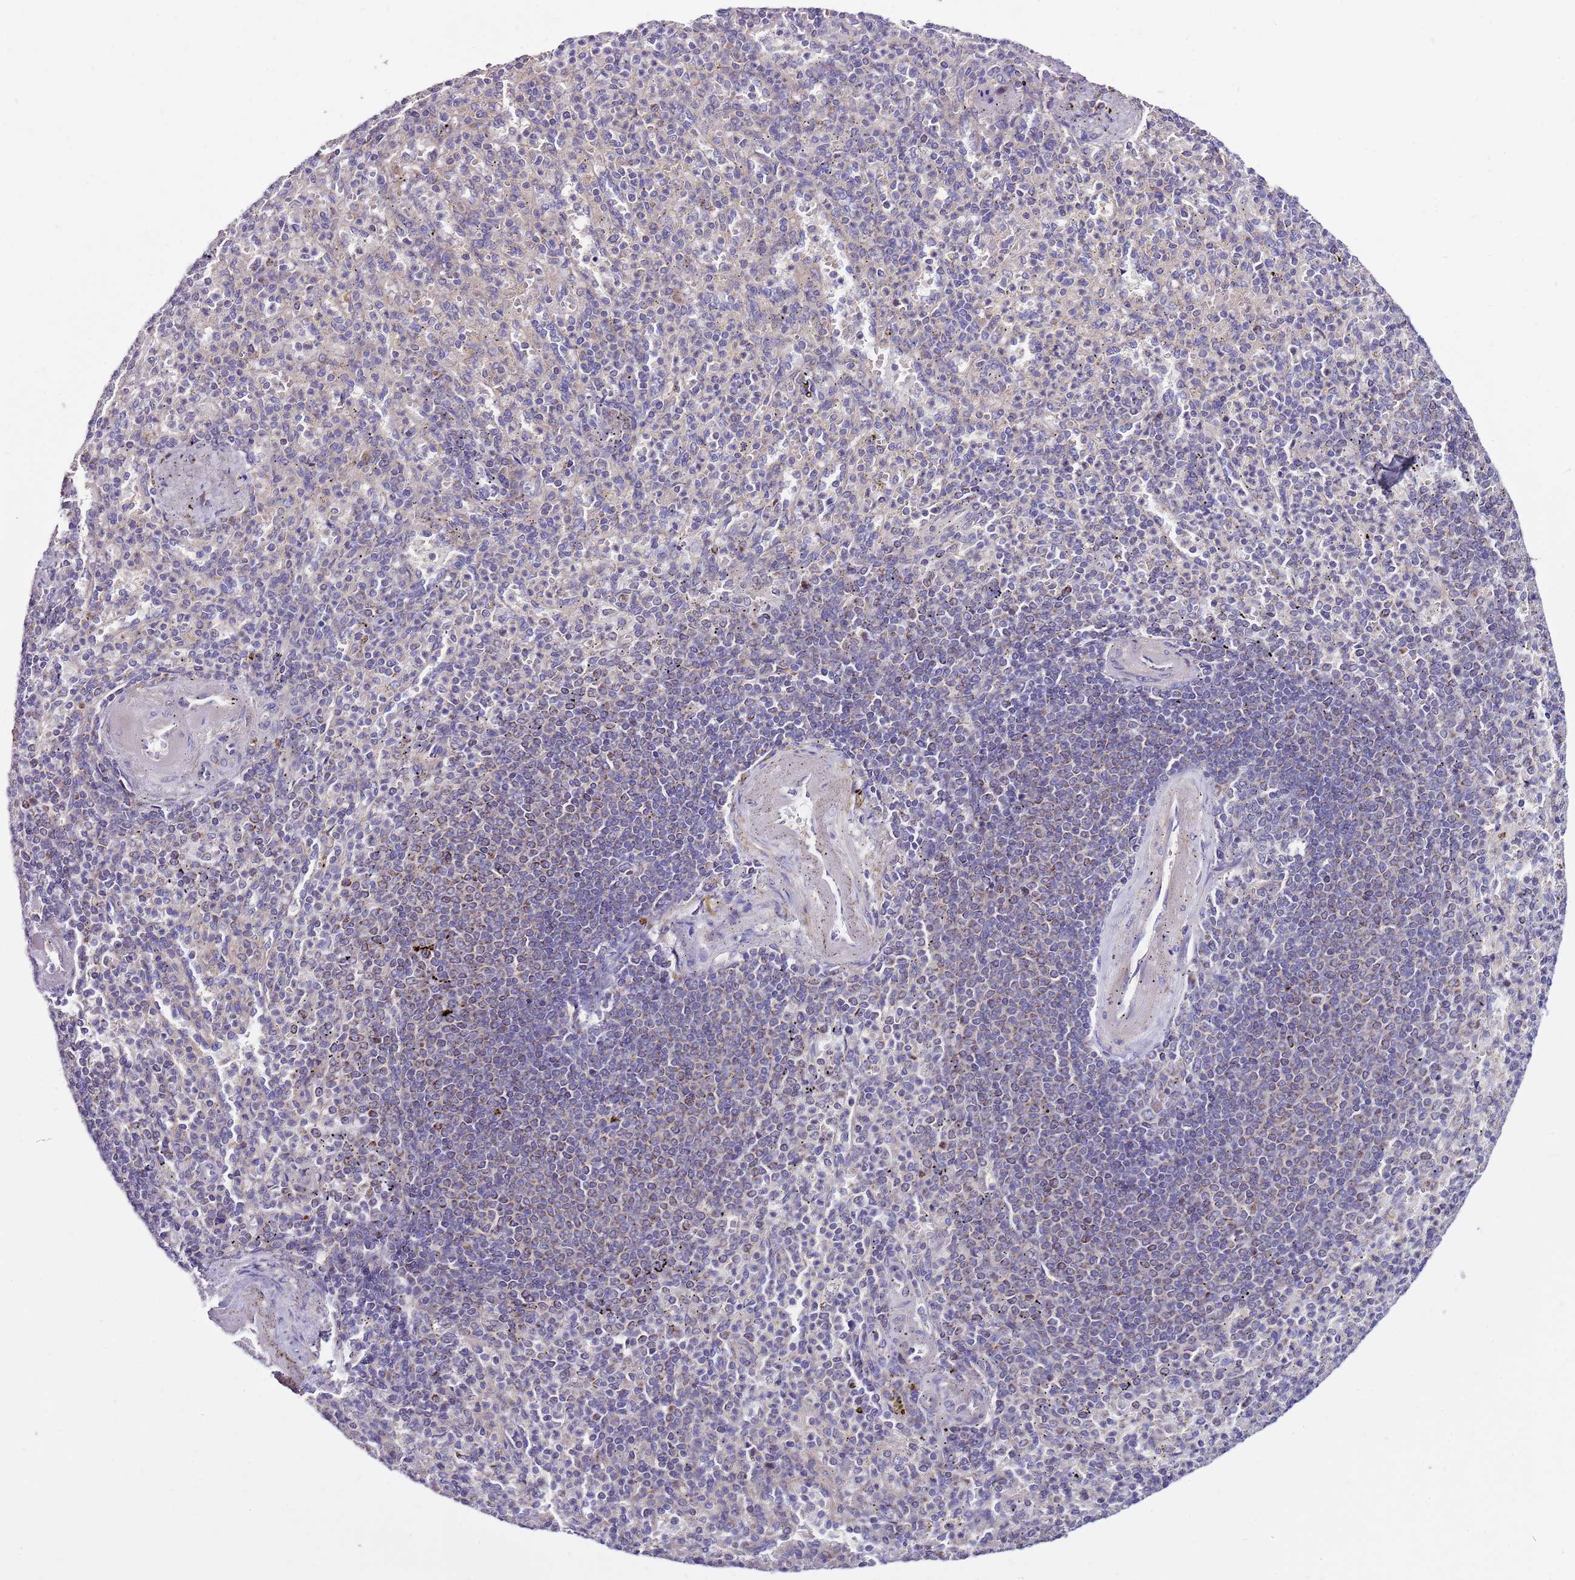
{"staining": {"intensity": "weak", "quantity": "<25%", "location": "cytoplasmic/membranous"}, "tissue": "spleen", "cell_type": "Cells in red pulp", "image_type": "normal", "snomed": [{"axis": "morphology", "description": "Normal tissue, NOS"}, {"axis": "topography", "description": "Spleen"}], "caption": "Protein analysis of unremarkable spleen shows no significant expression in cells in red pulp.", "gene": "SMG1", "patient": {"sex": "female", "age": 74}}